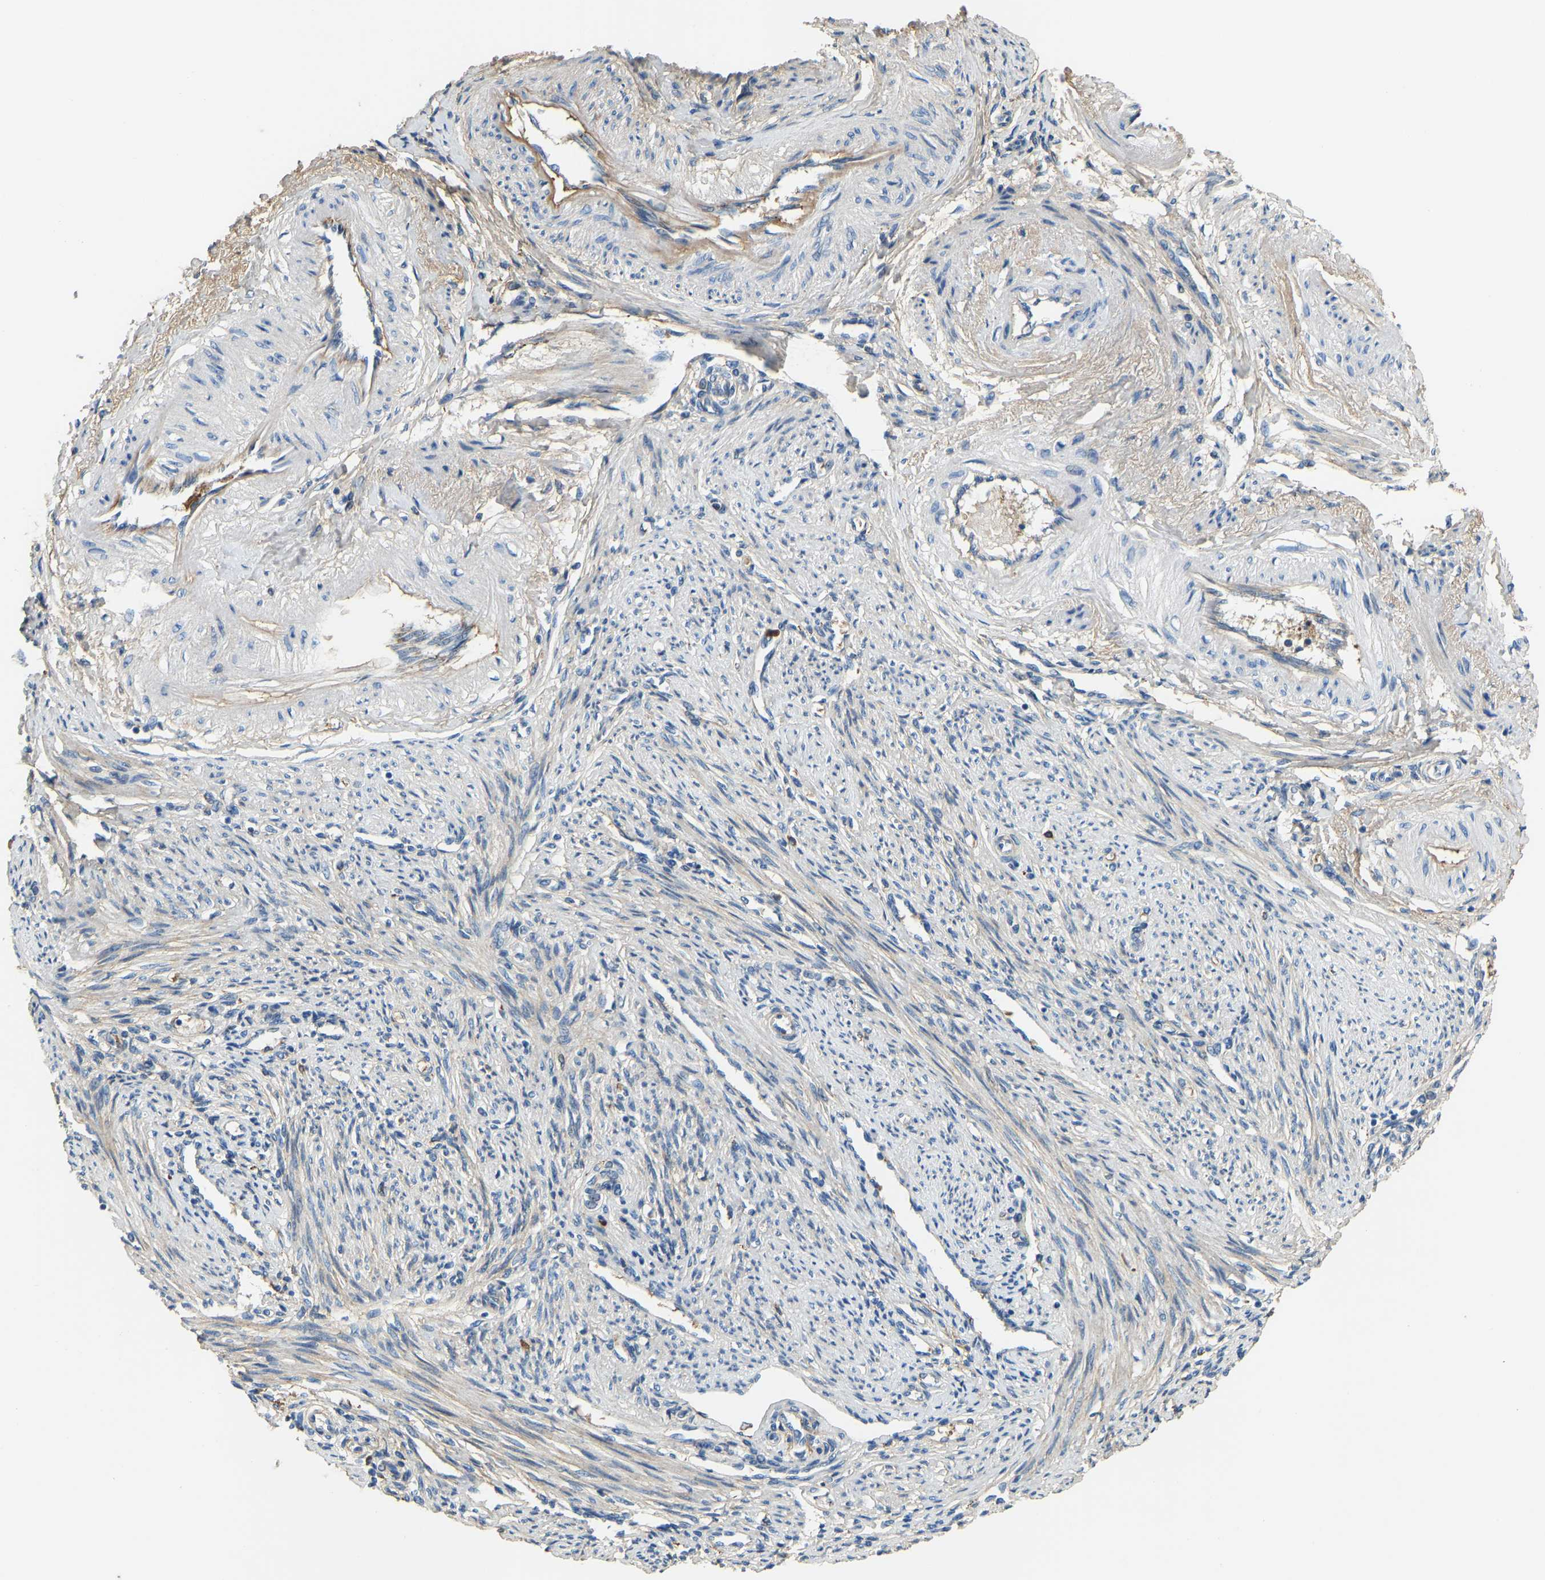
{"staining": {"intensity": "negative", "quantity": "none", "location": "none"}, "tissue": "endometrium", "cell_type": "Cells in endometrial stroma", "image_type": "normal", "snomed": [{"axis": "morphology", "description": "Normal tissue, NOS"}, {"axis": "topography", "description": "Endometrium"}], "caption": "A high-resolution histopathology image shows immunohistochemistry (IHC) staining of benign endometrium, which reveals no significant expression in cells in endometrial stroma.", "gene": "THBS4", "patient": {"sex": "female", "age": 42}}